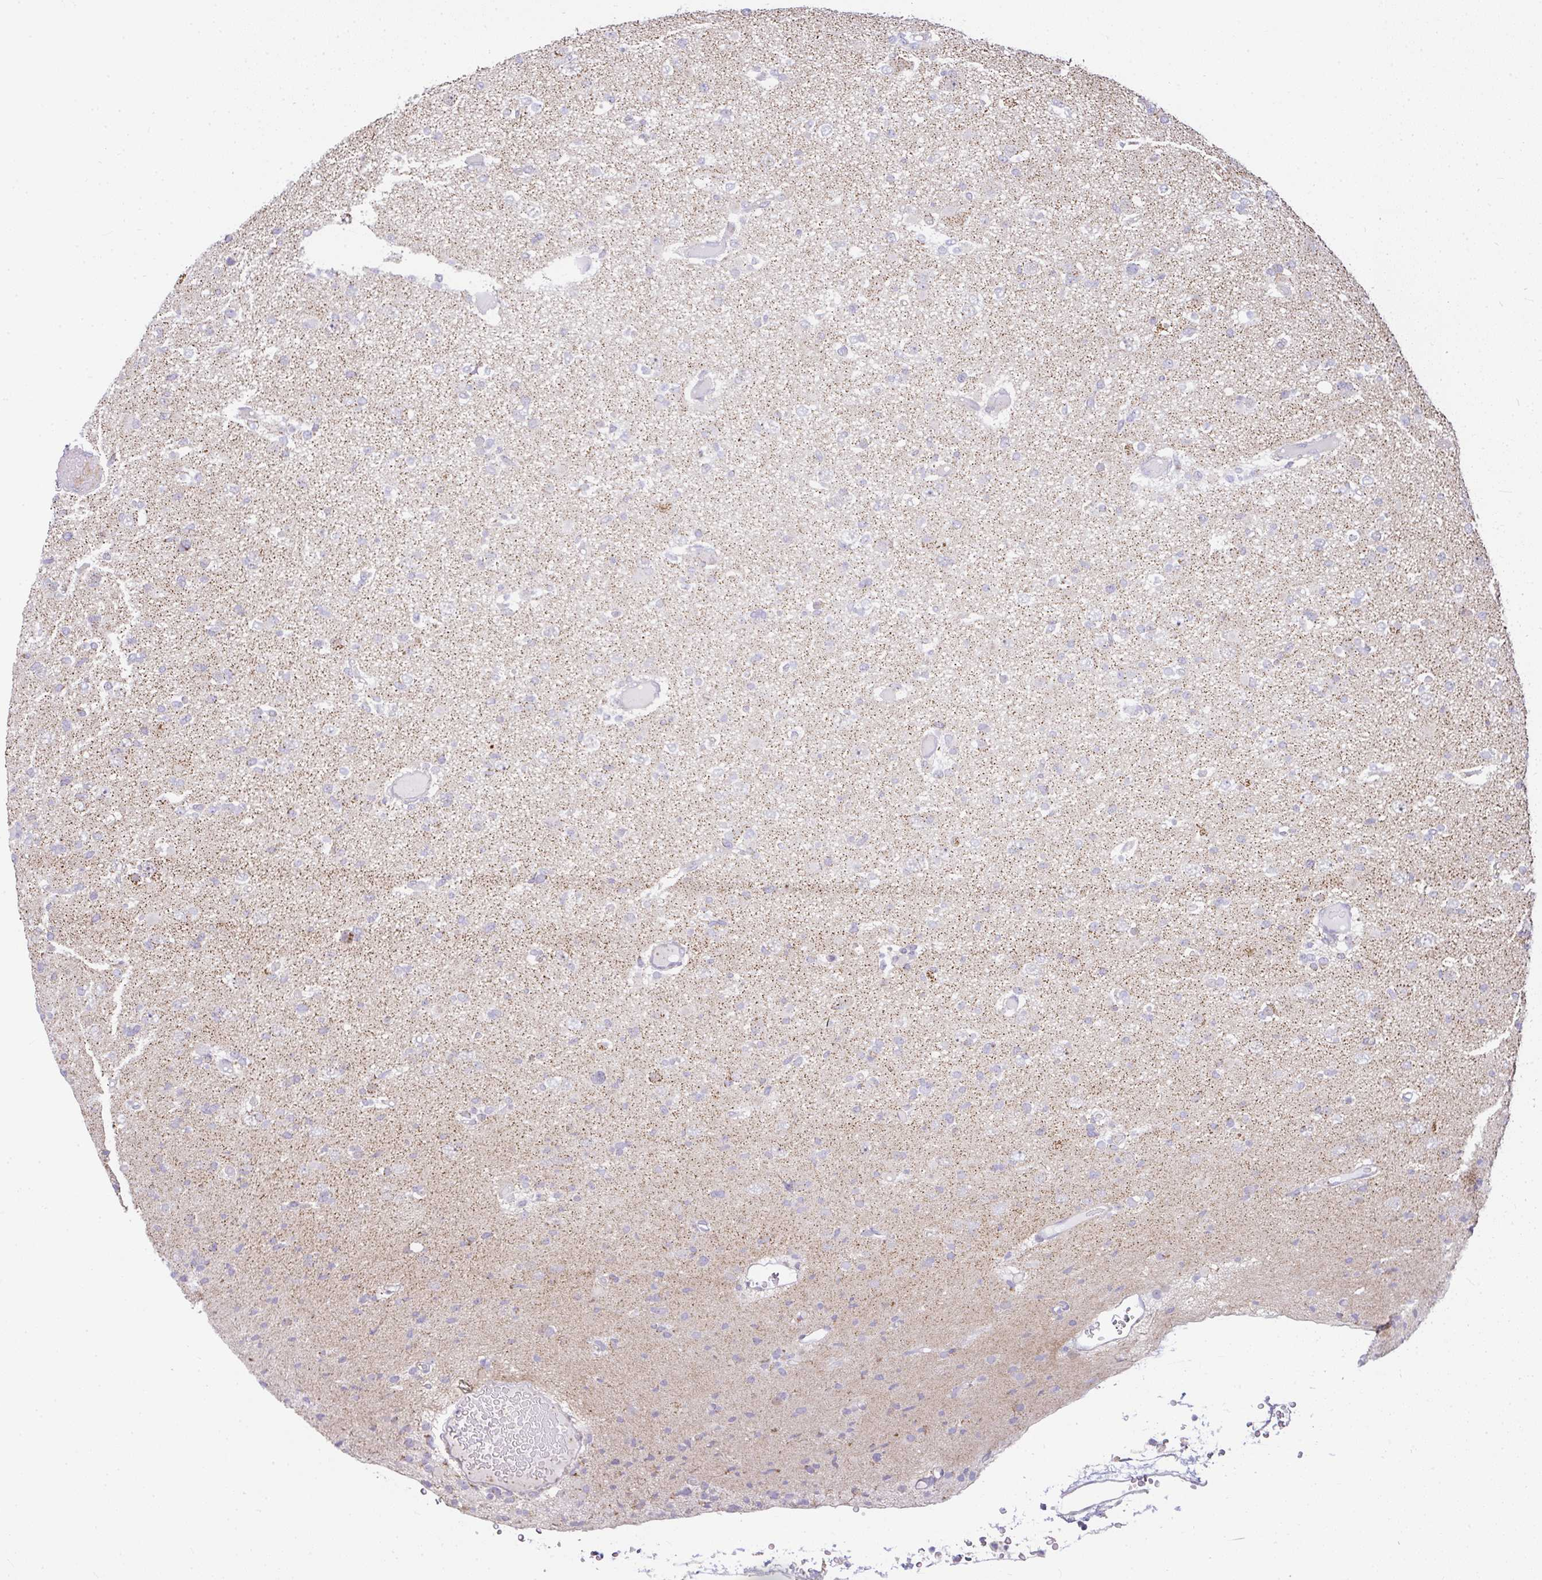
{"staining": {"intensity": "negative", "quantity": "none", "location": "none"}, "tissue": "glioma", "cell_type": "Tumor cells", "image_type": "cancer", "snomed": [{"axis": "morphology", "description": "Glioma, malignant, Low grade"}, {"axis": "topography", "description": "Brain"}], "caption": "A micrograph of glioma stained for a protein demonstrates no brown staining in tumor cells.", "gene": "SRRM4", "patient": {"sex": "female", "age": 22}}